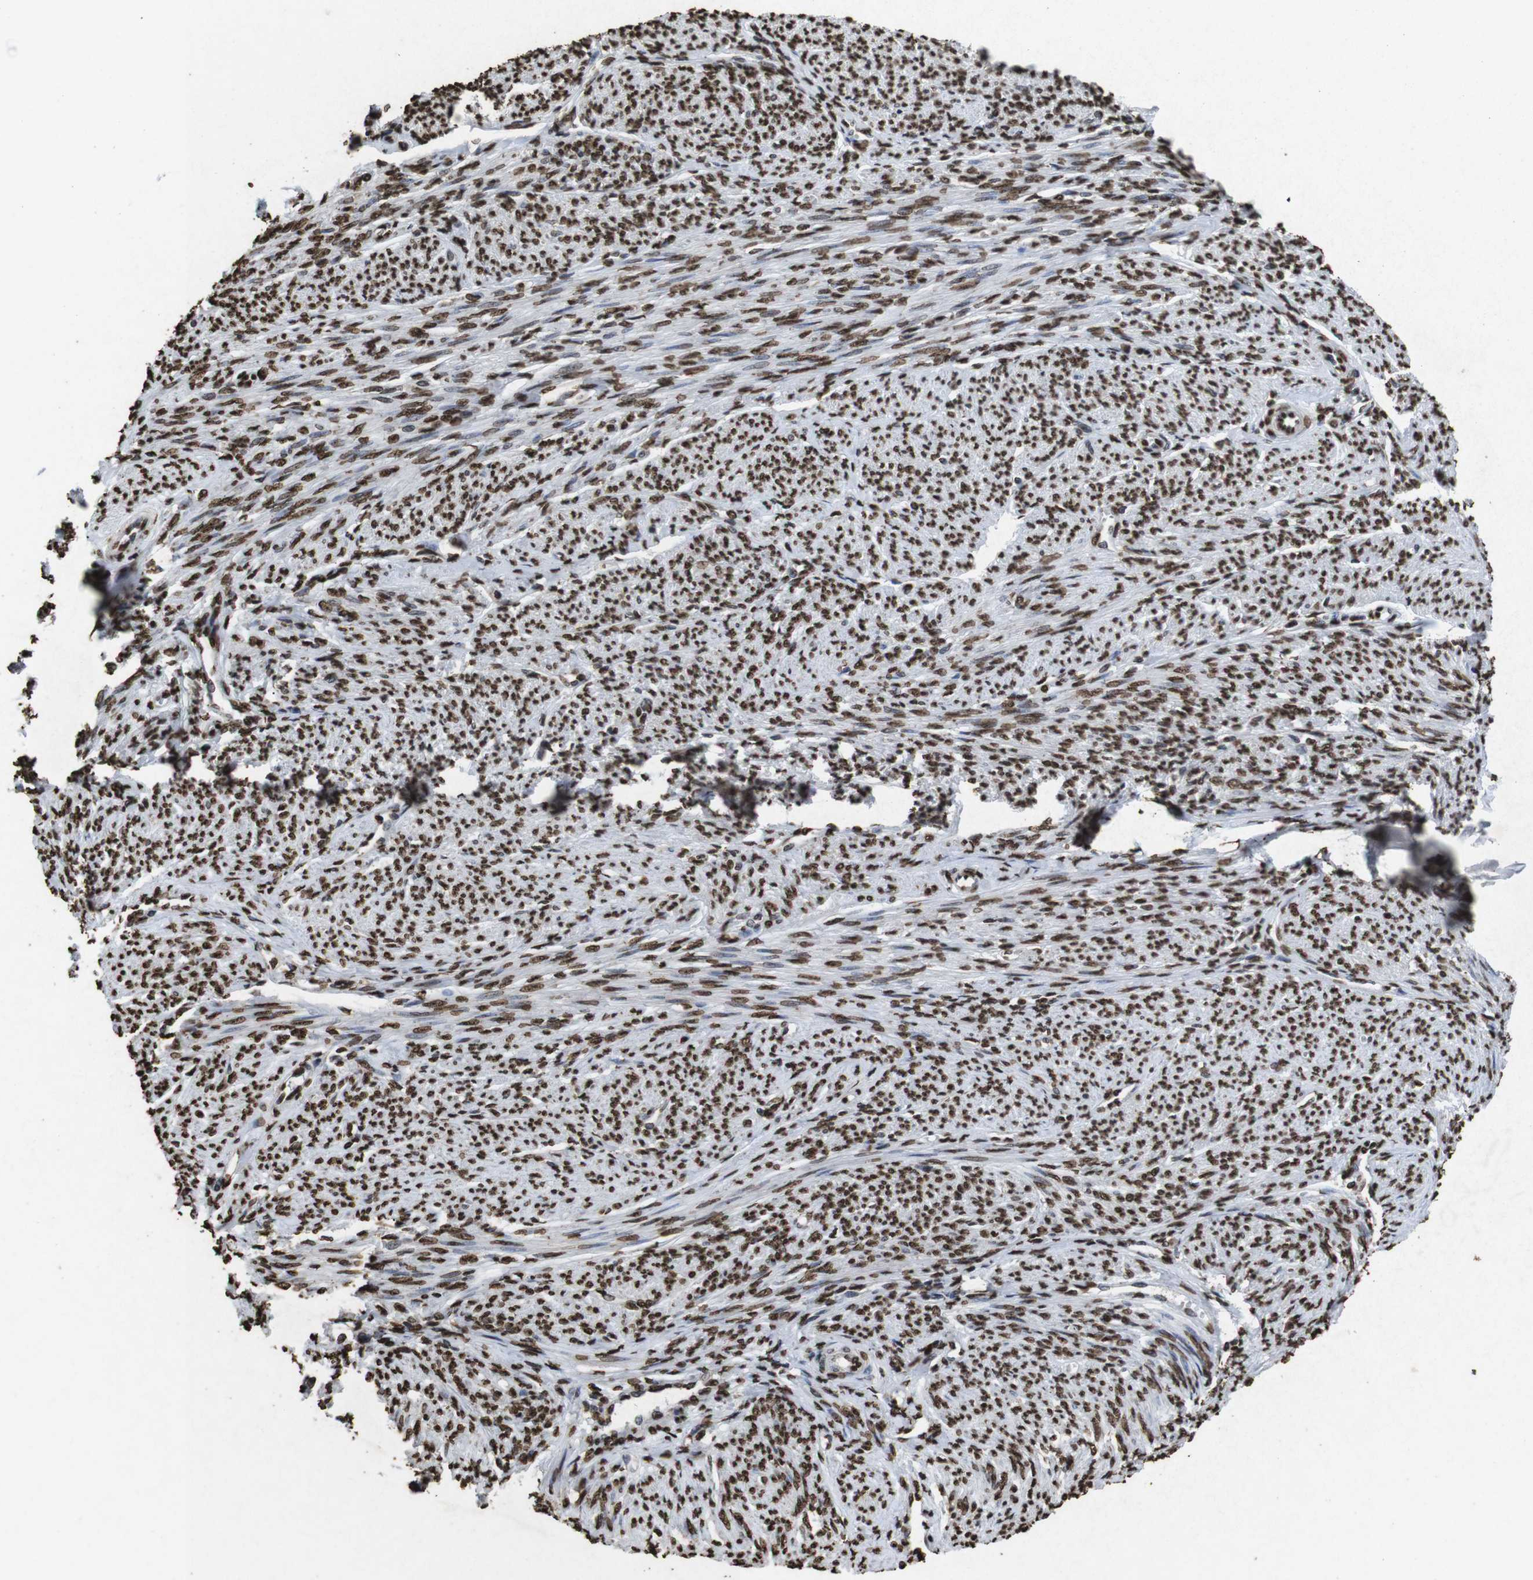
{"staining": {"intensity": "strong", "quantity": ">75%", "location": "nuclear"}, "tissue": "smooth muscle", "cell_type": "Smooth muscle cells", "image_type": "normal", "snomed": [{"axis": "morphology", "description": "Normal tissue, NOS"}, {"axis": "topography", "description": "Smooth muscle"}], "caption": "An IHC photomicrograph of benign tissue is shown. Protein staining in brown shows strong nuclear positivity in smooth muscle within smooth muscle cells.", "gene": "MDM2", "patient": {"sex": "female", "age": 65}}